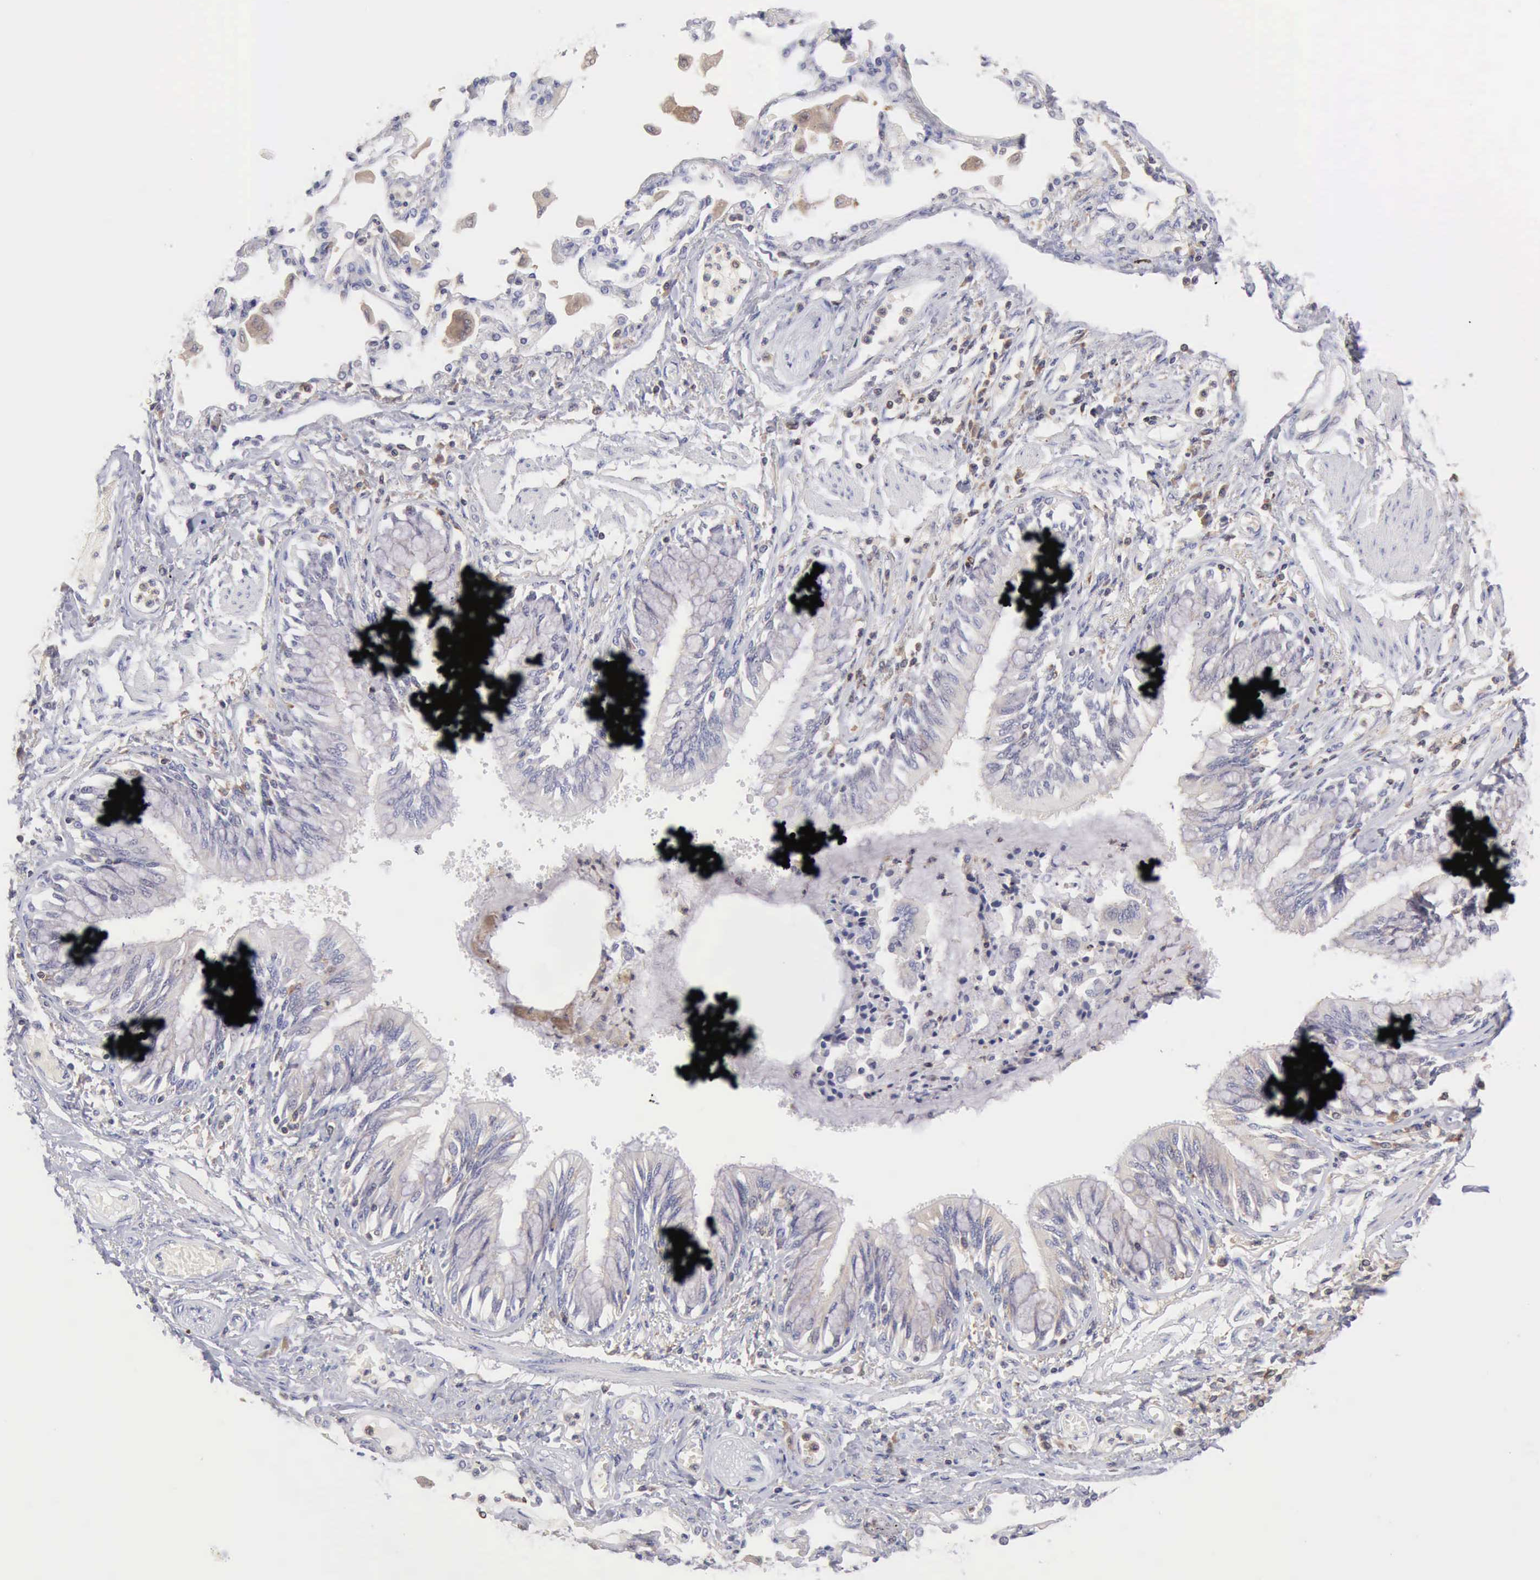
{"staining": {"intensity": "negative", "quantity": "none", "location": "none"}, "tissue": "adipose tissue", "cell_type": "Adipocytes", "image_type": "normal", "snomed": [{"axis": "morphology", "description": "Normal tissue, NOS"}, {"axis": "morphology", "description": "Adenocarcinoma, NOS"}, {"axis": "topography", "description": "Cartilage tissue"}, {"axis": "topography", "description": "Lung"}], "caption": "This is a micrograph of IHC staining of unremarkable adipose tissue, which shows no staining in adipocytes. The staining is performed using DAB (3,3'-diaminobenzidine) brown chromogen with nuclei counter-stained in using hematoxylin.", "gene": "SASH3", "patient": {"sex": "female", "age": 67}}